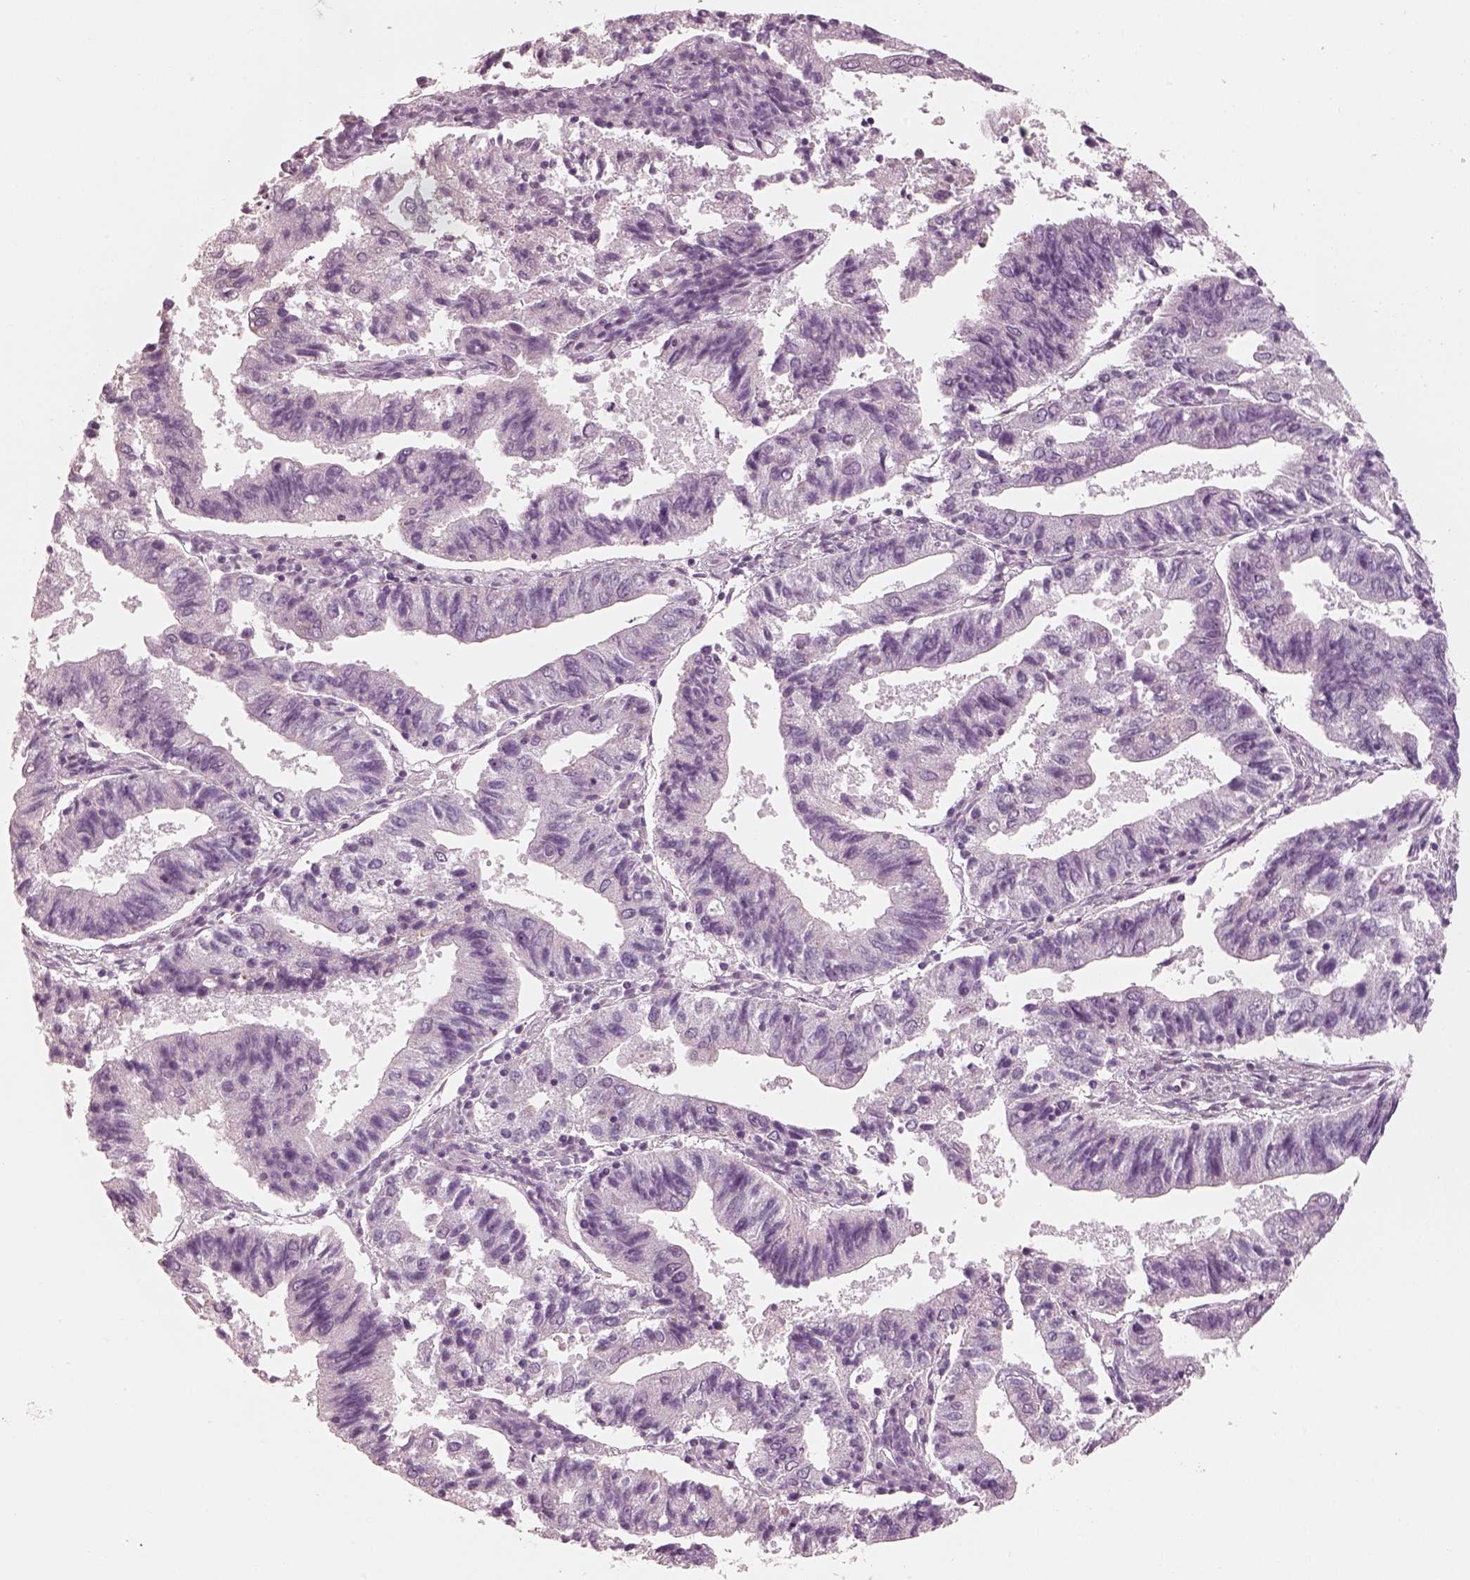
{"staining": {"intensity": "negative", "quantity": "none", "location": "none"}, "tissue": "endometrial cancer", "cell_type": "Tumor cells", "image_type": "cancer", "snomed": [{"axis": "morphology", "description": "Adenocarcinoma, NOS"}, {"axis": "topography", "description": "Endometrium"}], "caption": "Immunohistochemistry photomicrograph of neoplastic tissue: human endometrial cancer (adenocarcinoma) stained with DAB displays no significant protein expression in tumor cells. The staining was performed using DAB (3,3'-diaminobenzidine) to visualize the protein expression in brown, while the nuclei were stained in blue with hematoxylin (Magnification: 20x).", "gene": "R3HDML", "patient": {"sex": "female", "age": 82}}